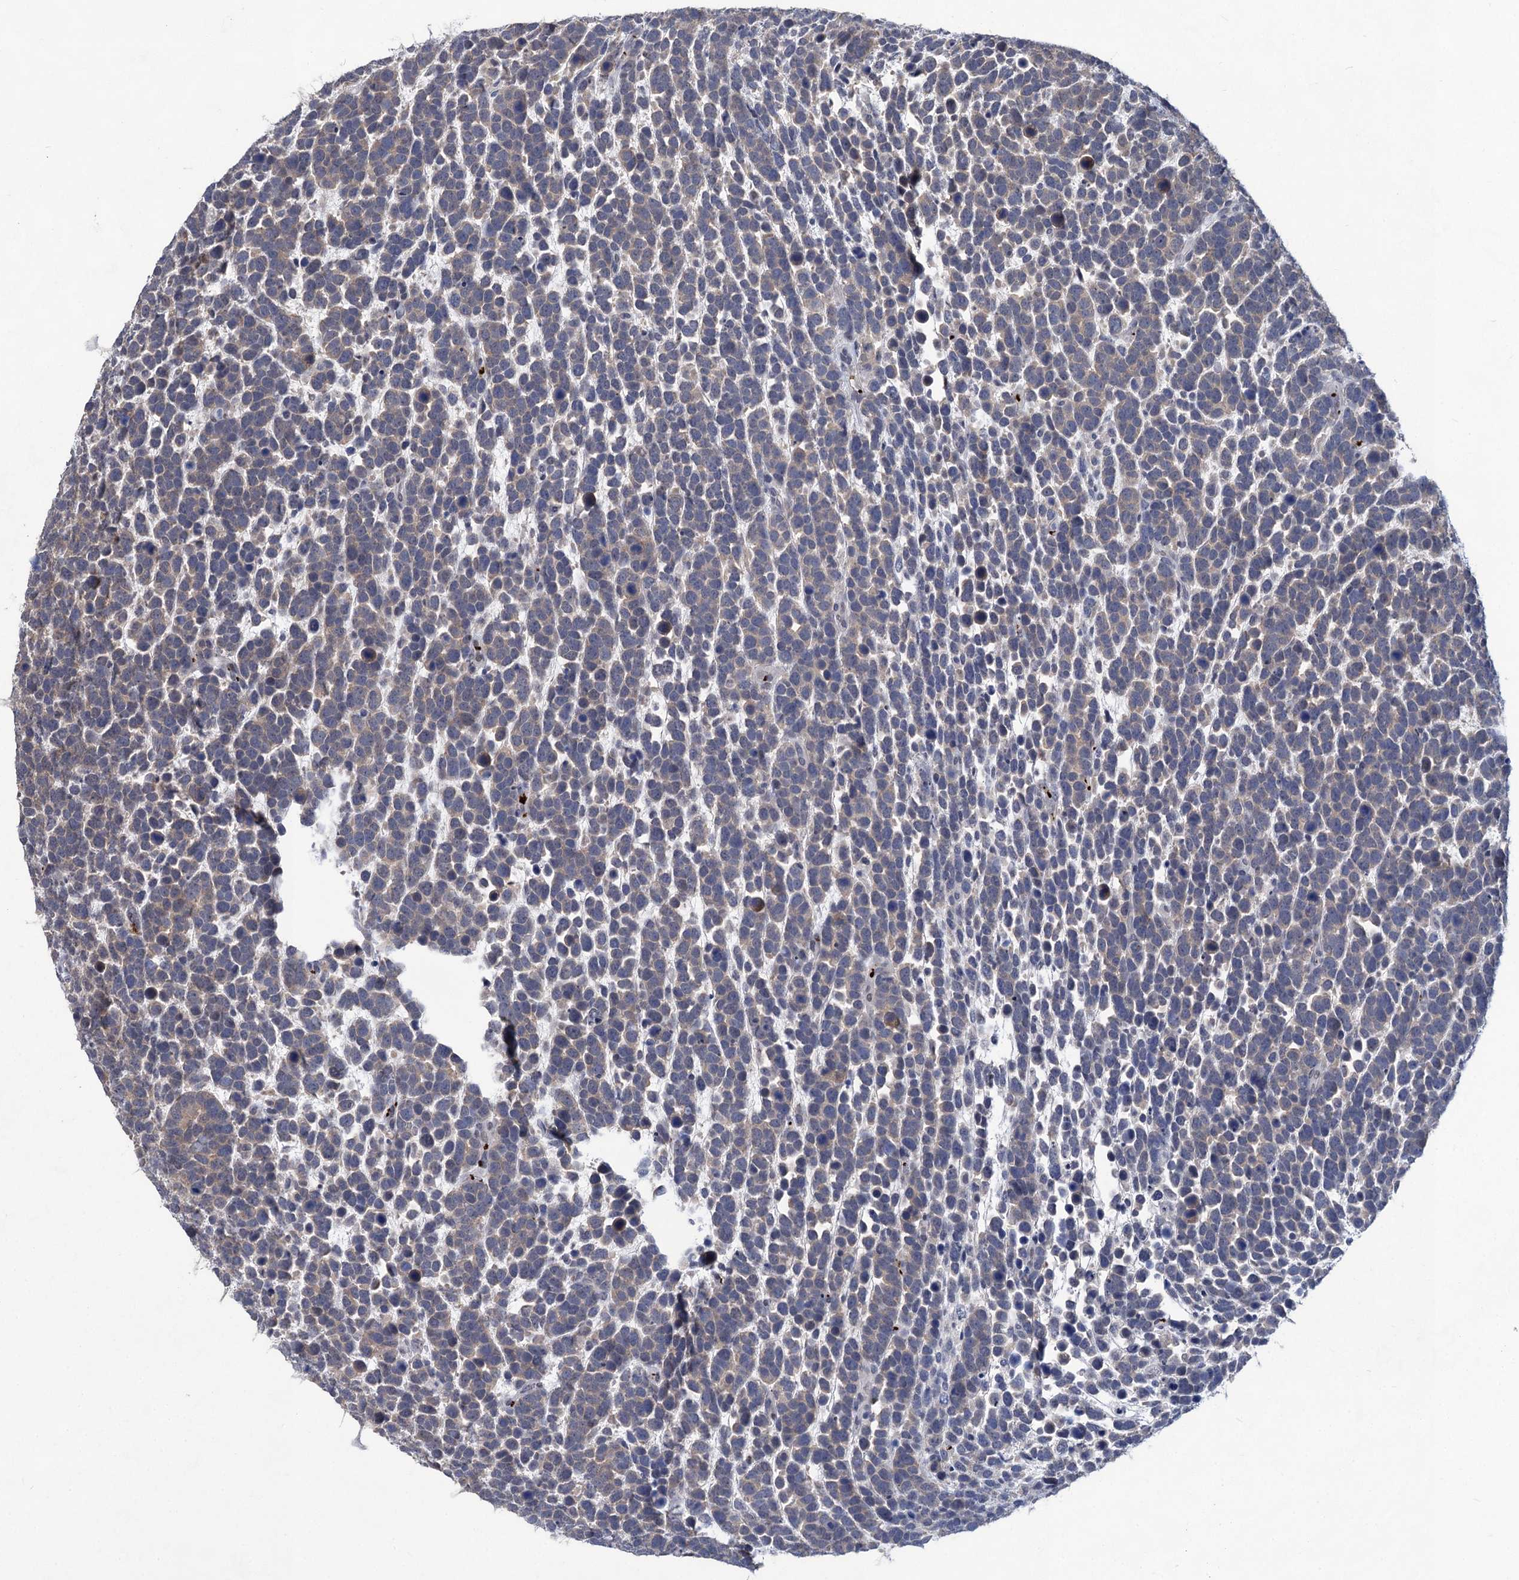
{"staining": {"intensity": "negative", "quantity": "none", "location": "none"}, "tissue": "urothelial cancer", "cell_type": "Tumor cells", "image_type": "cancer", "snomed": [{"axis": "morphology", "description": "Urothelial carcinoma, High grade"}, {"axis": "topography", "description": "Urinary bladder"}], "caption": "Protein analysis of urothelial carcinoma (high-grade) reveals no significant positivity in tumor cells. The staining is performed using DAB (3,3'-diaminobenzidine) brown chromogen with nuclei counter-stained in using hematoxylin.", "gene": "MON2", "patient": {"sex": "female", "age": 82}}